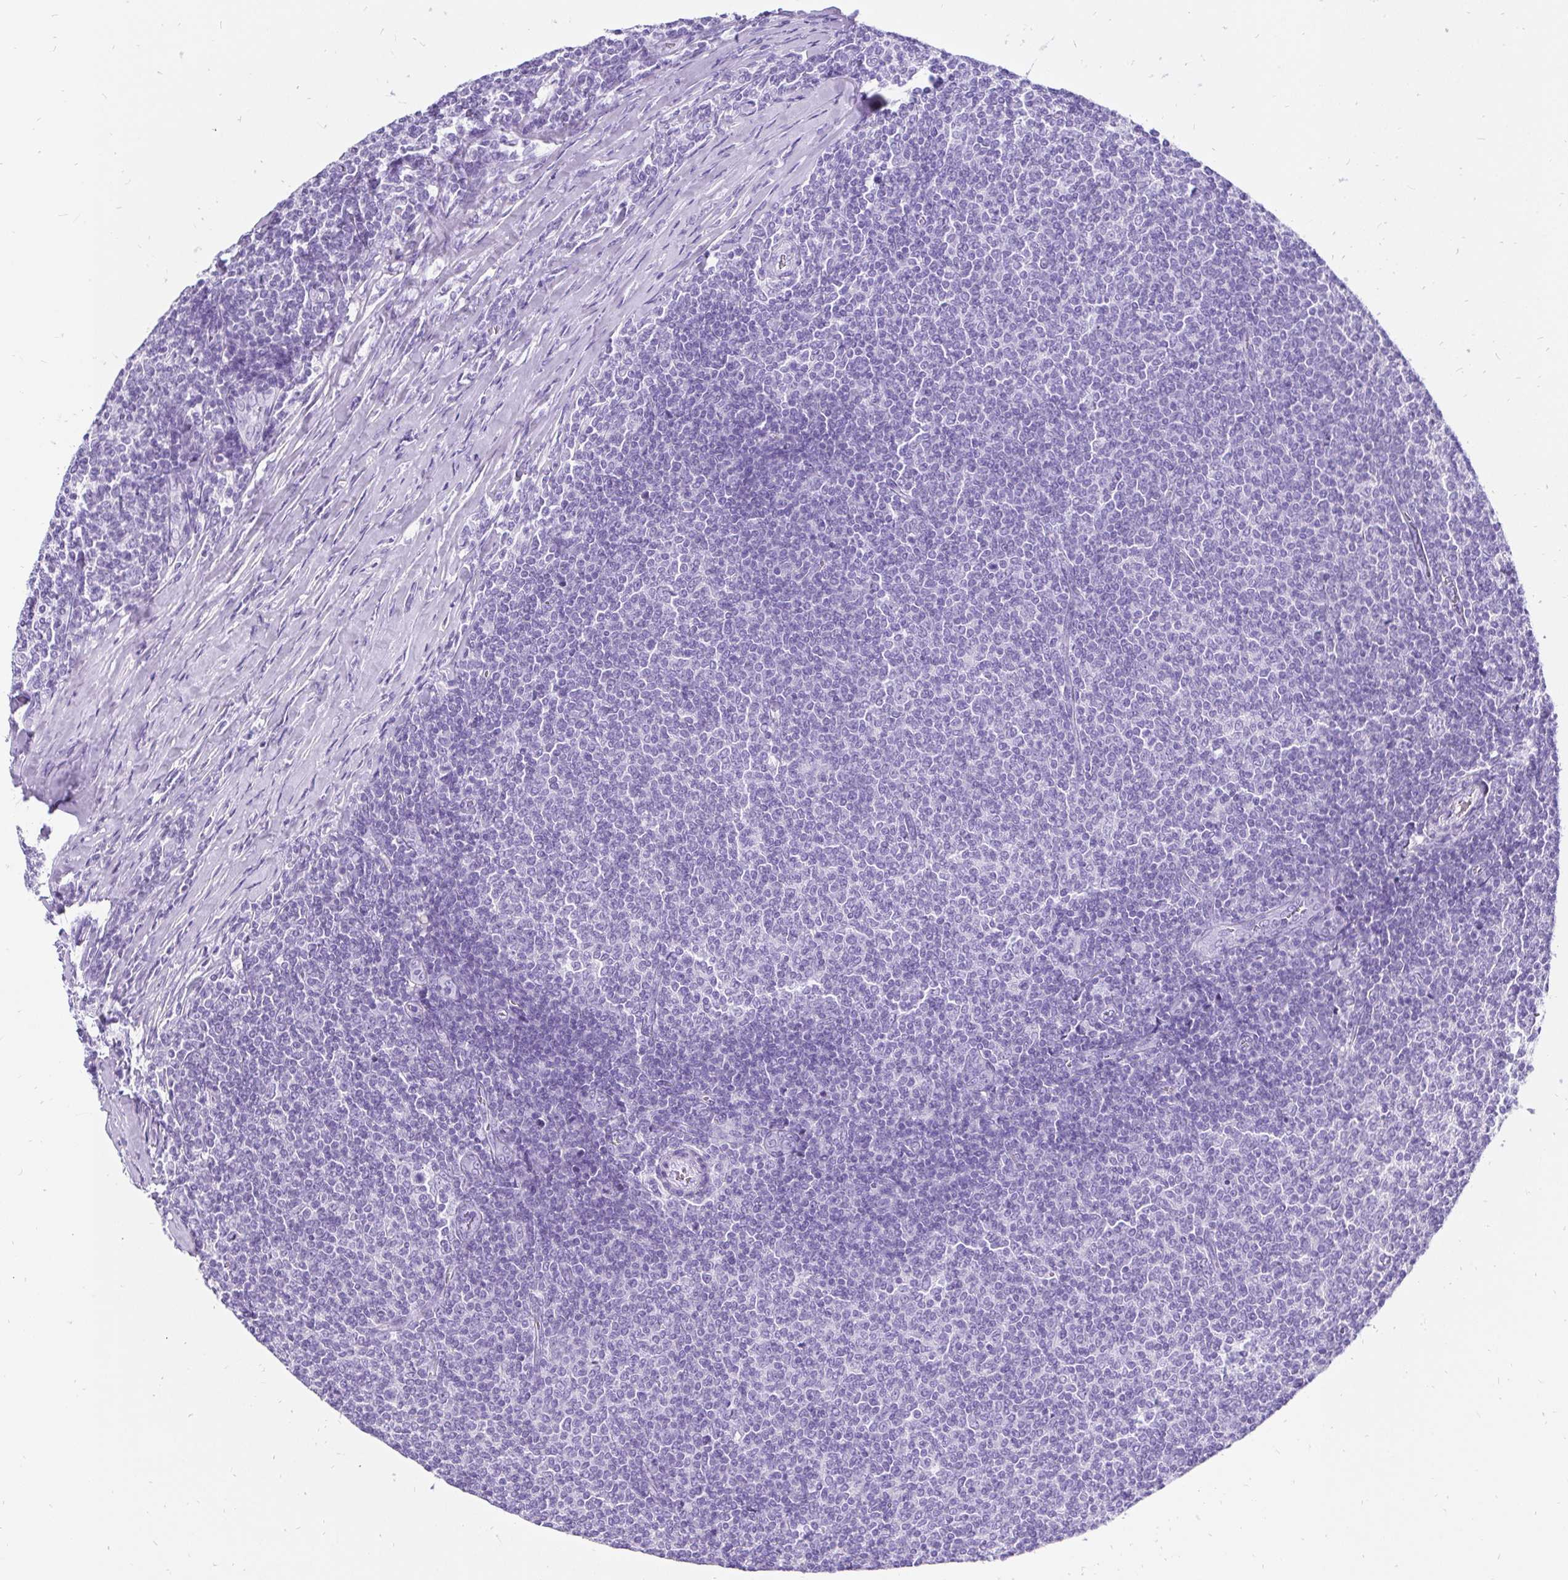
{"staining": {"intensity": "negative", "quantity": "none", "location": "none"}, "tissue": "lymphoma", "cell_type": "Tumor cells", "image_type": "cancer", "snomed": [{"axis": "morphology", "description": "Malignant lymphoma, non-Hodgkin's type, Low grade"}, {"axis": "topography", "description": "Lymph node"}], "caption": "DAB (3,3'-diaminobenzidine) immunohistochemical staining of lymphoma reveals no significant staining in tumor cells.", "gene": "KRT13", "patient": {"sex": "male", "age": 52}}